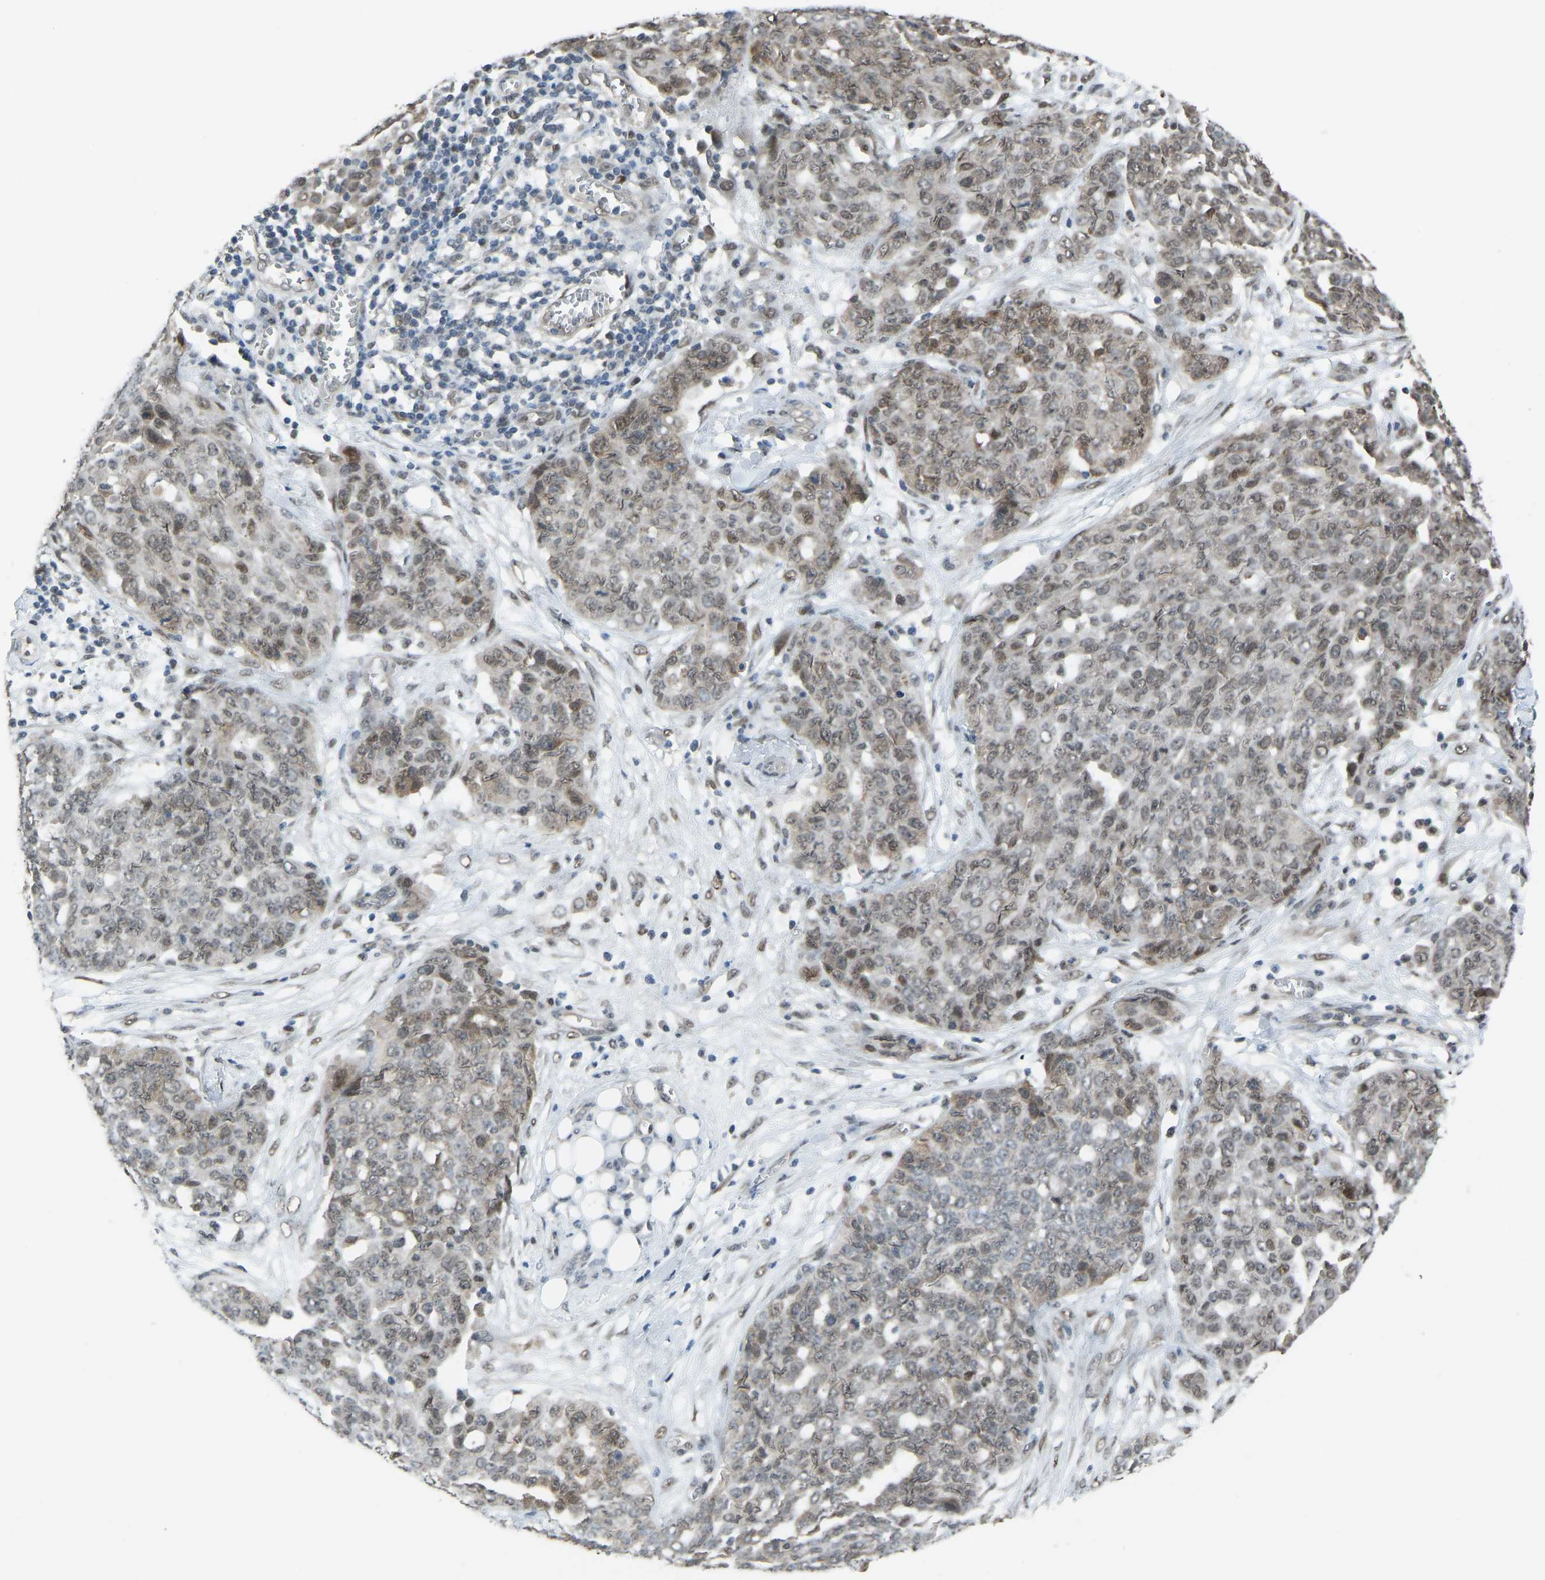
{"staining": {"intensity": "weak", "quantity": ">75%", "location": "nuclear"}, "tissue": "ovarian cancer", "cell_type": "Tumor cells", "image_type": "cancer", "snomed": [{"axis": "morphology", "description": "Cystadenocarcinoma, serous, NOS"}, {"axis": "topography", "description": "Soft tissue"}, {"axis": "topography", "description": "Ovary"}], "caption": "Human ovarian cancer (serous cystadenocarcinoma) stained with a protein marker demonstrates weak staining in tumor cells.", "gene": "KPNA6", "patient": {"sex": "female", "age": 57}}